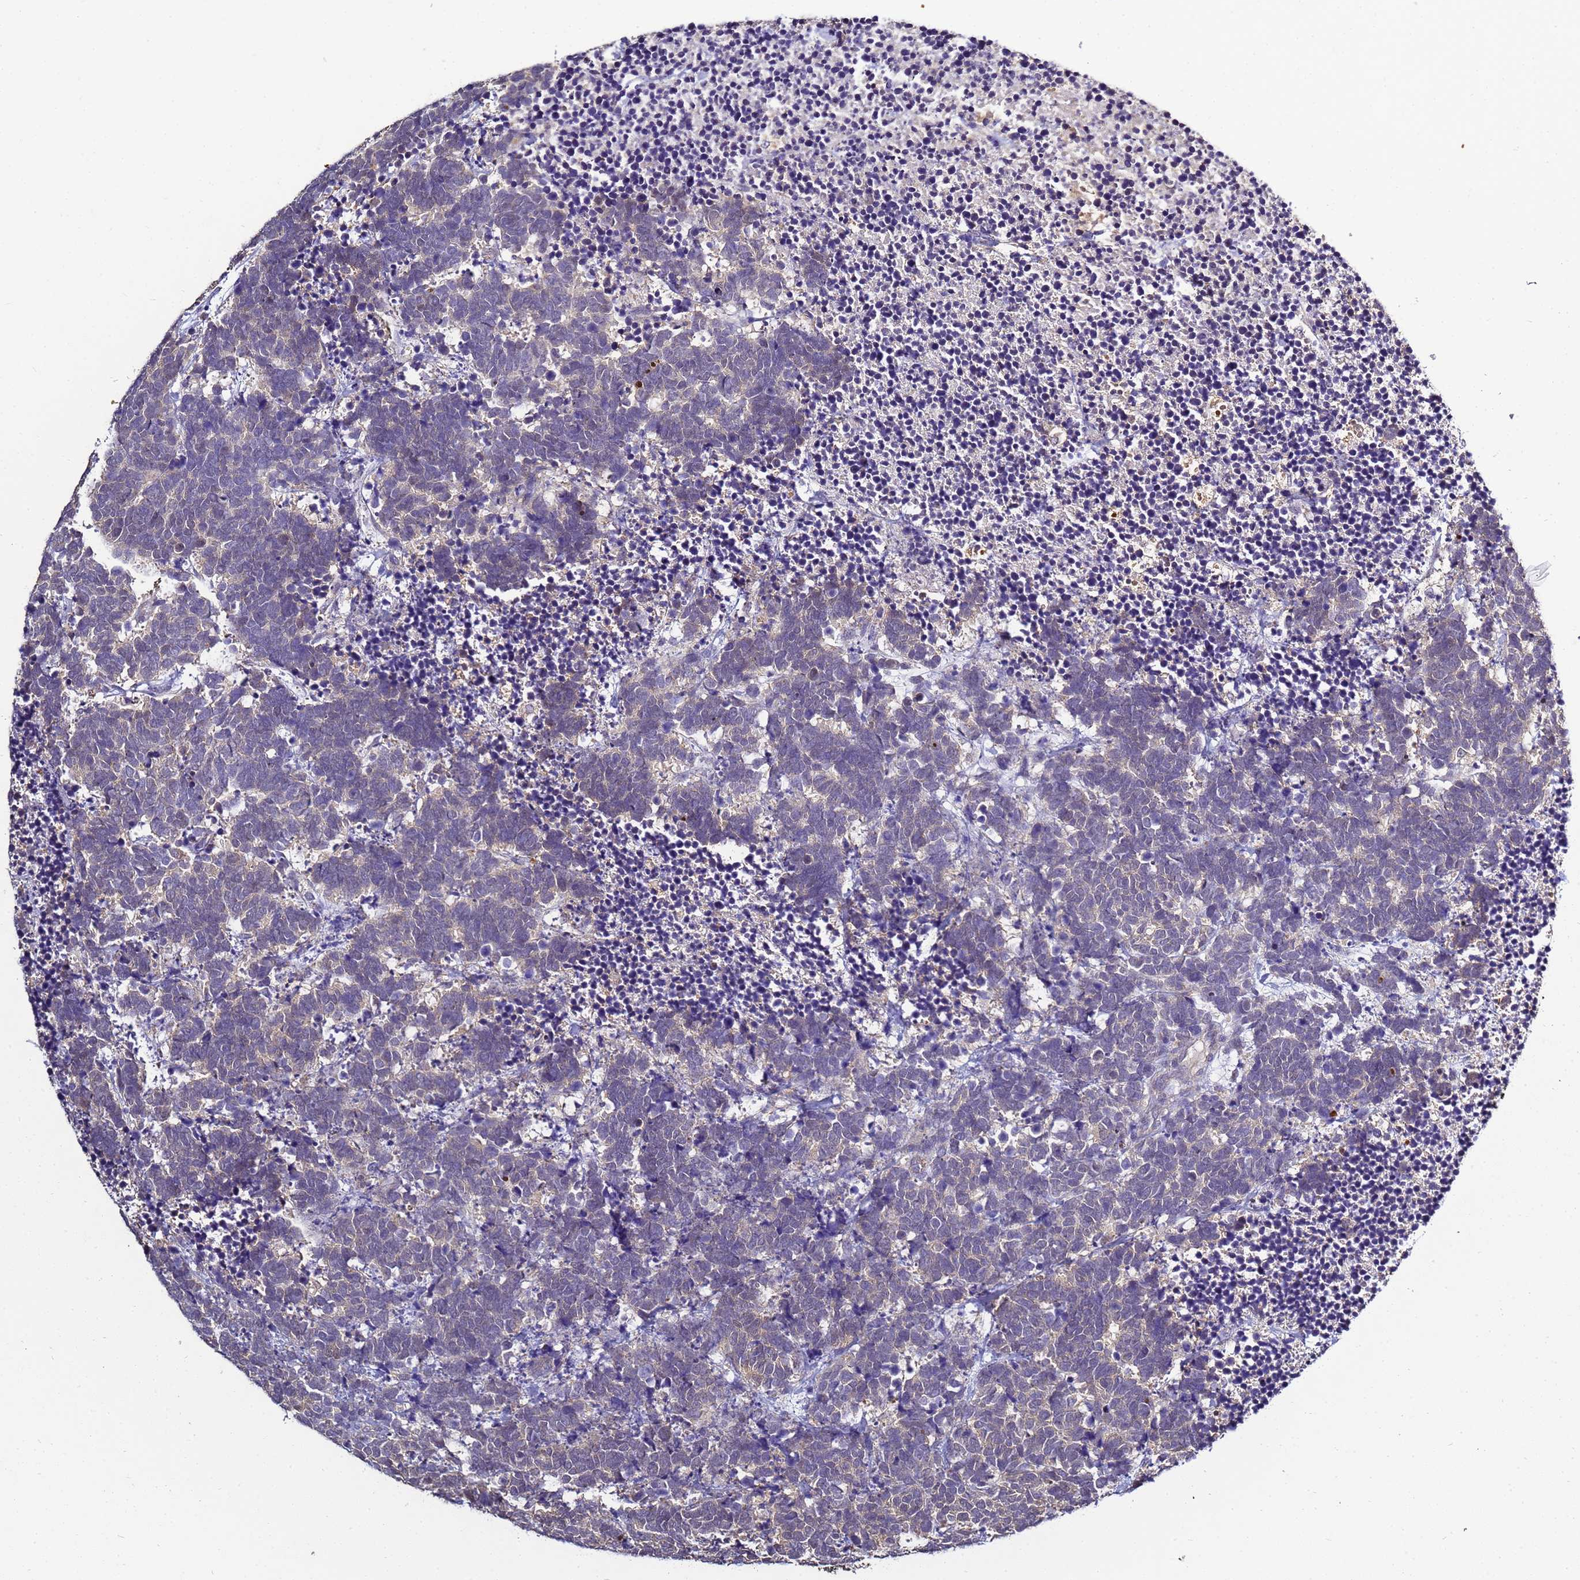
{"staining": {"intensity": "weak", "quantity": "<25%", "location": "cytoplasmic/membranous"}, "tissue": "carcinoid", "cell_type": "Tumor cells", "image_type": "cancer", "snomed": [{"axis": "morphology", "description": "Carcinoma, NOS"}, {"axis": "morphology", "description": "Carcinoid, malignant, NOS"}, {"axis": "topography", "description": "Urinary bladder"}], "caption": "A photomicrograph of carcinoid stained for a protein exhibits no brown staining in tumor cells.", "gene": "ENOPH1", "patient": {"sex": "male", "age": 57}}